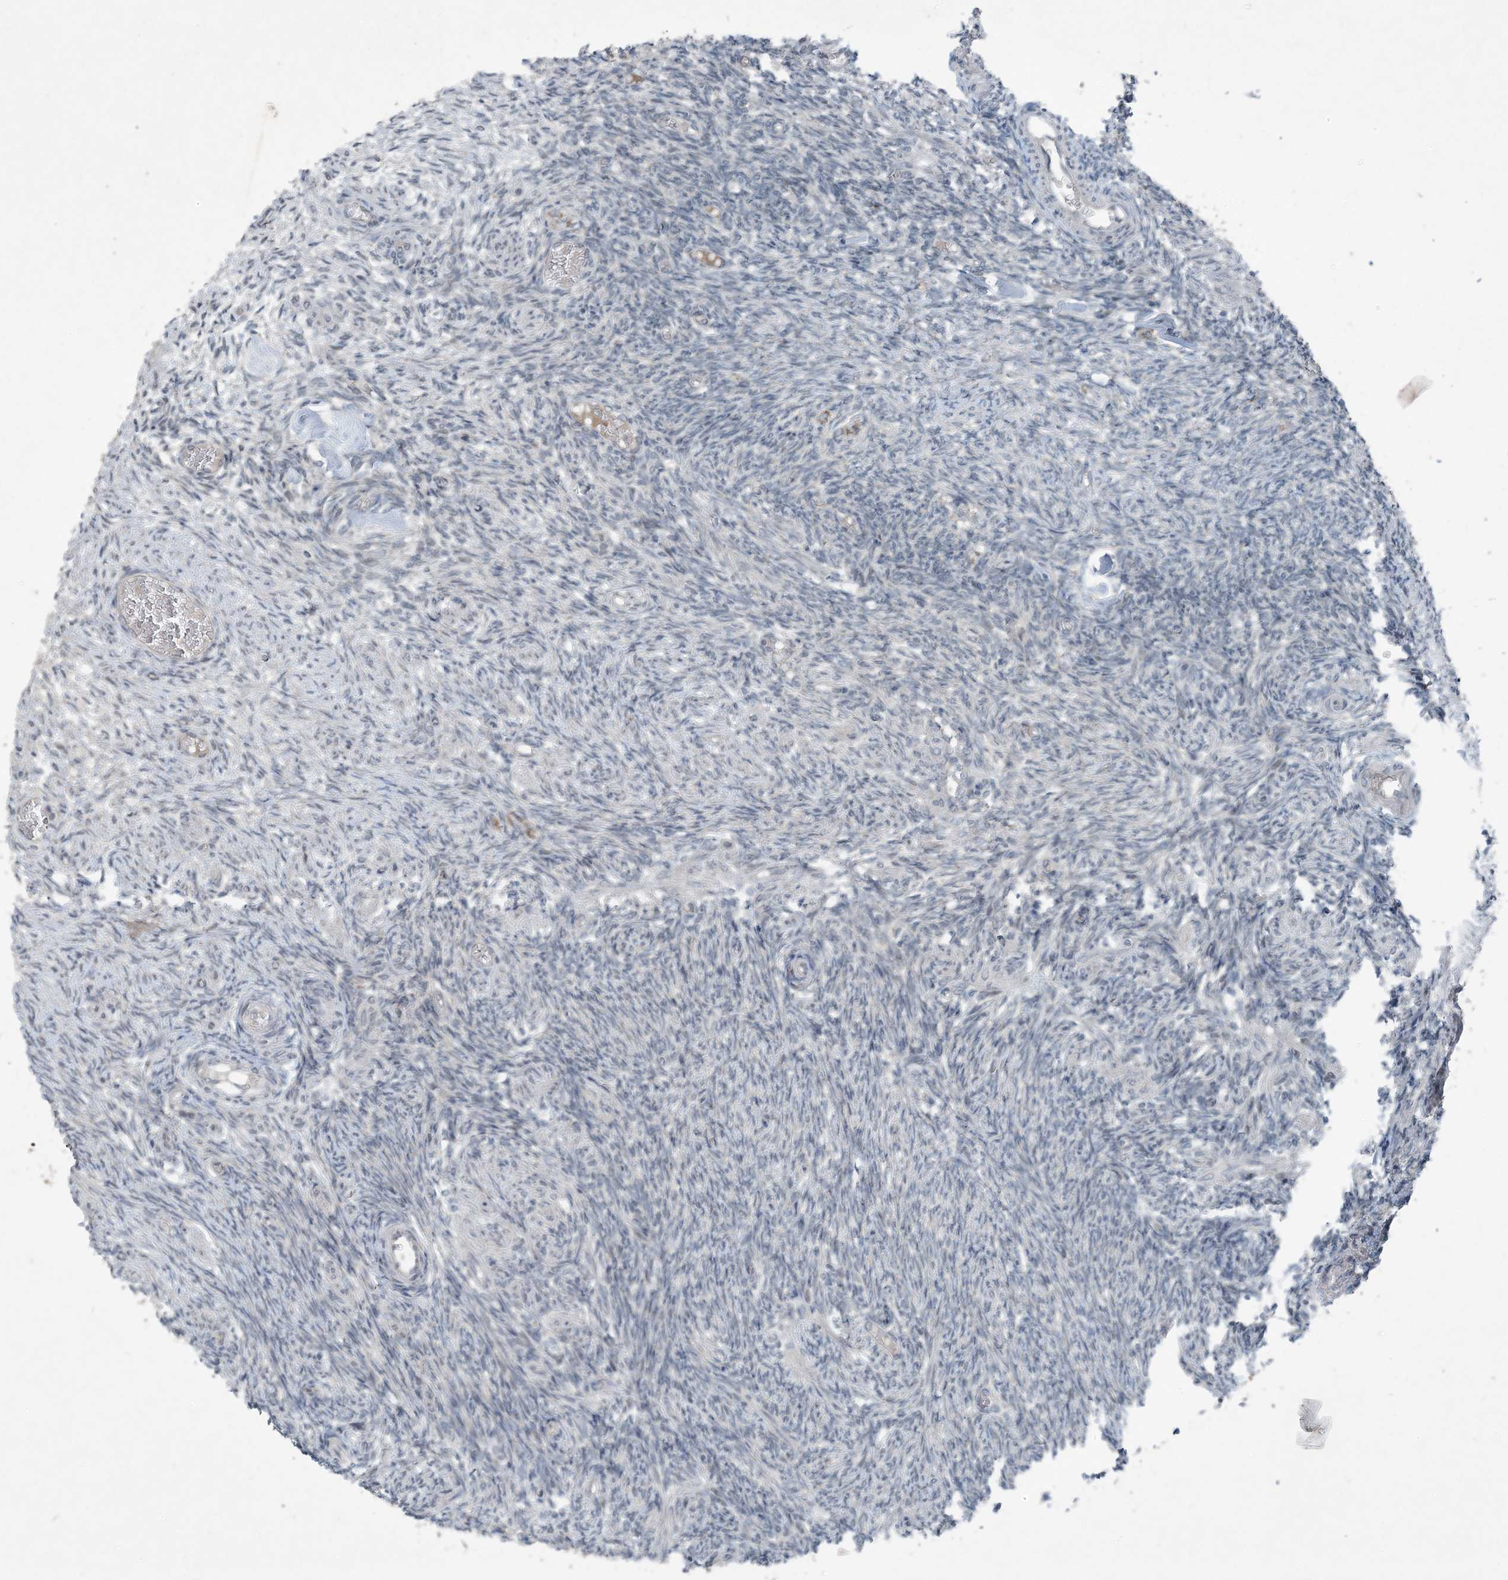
{"staining": {"intensity": "negative", "quantity": "none", "location": "none"}, "tissue": "ovary", "cell_type": "Ovarian stroma cells", "image_type": "normal", "snomed": [{"axis": "morphology", "description": "Normal tissue, NOS"}, {"axis": "topography", "description": "Ovary"}], "caption": "Histopathology image shows no significant protein positivity in ovarian stroma cells of unremarkable ovary. (Stains: DAB (3,3'-diaminobenzidine) immunohistochemistry (IHC) with hematoxylin counter stain, Microscopy: brightfield microscopy at high magnification).", "gene": "PC", "patient": {"sex": "female", "age": 27}}